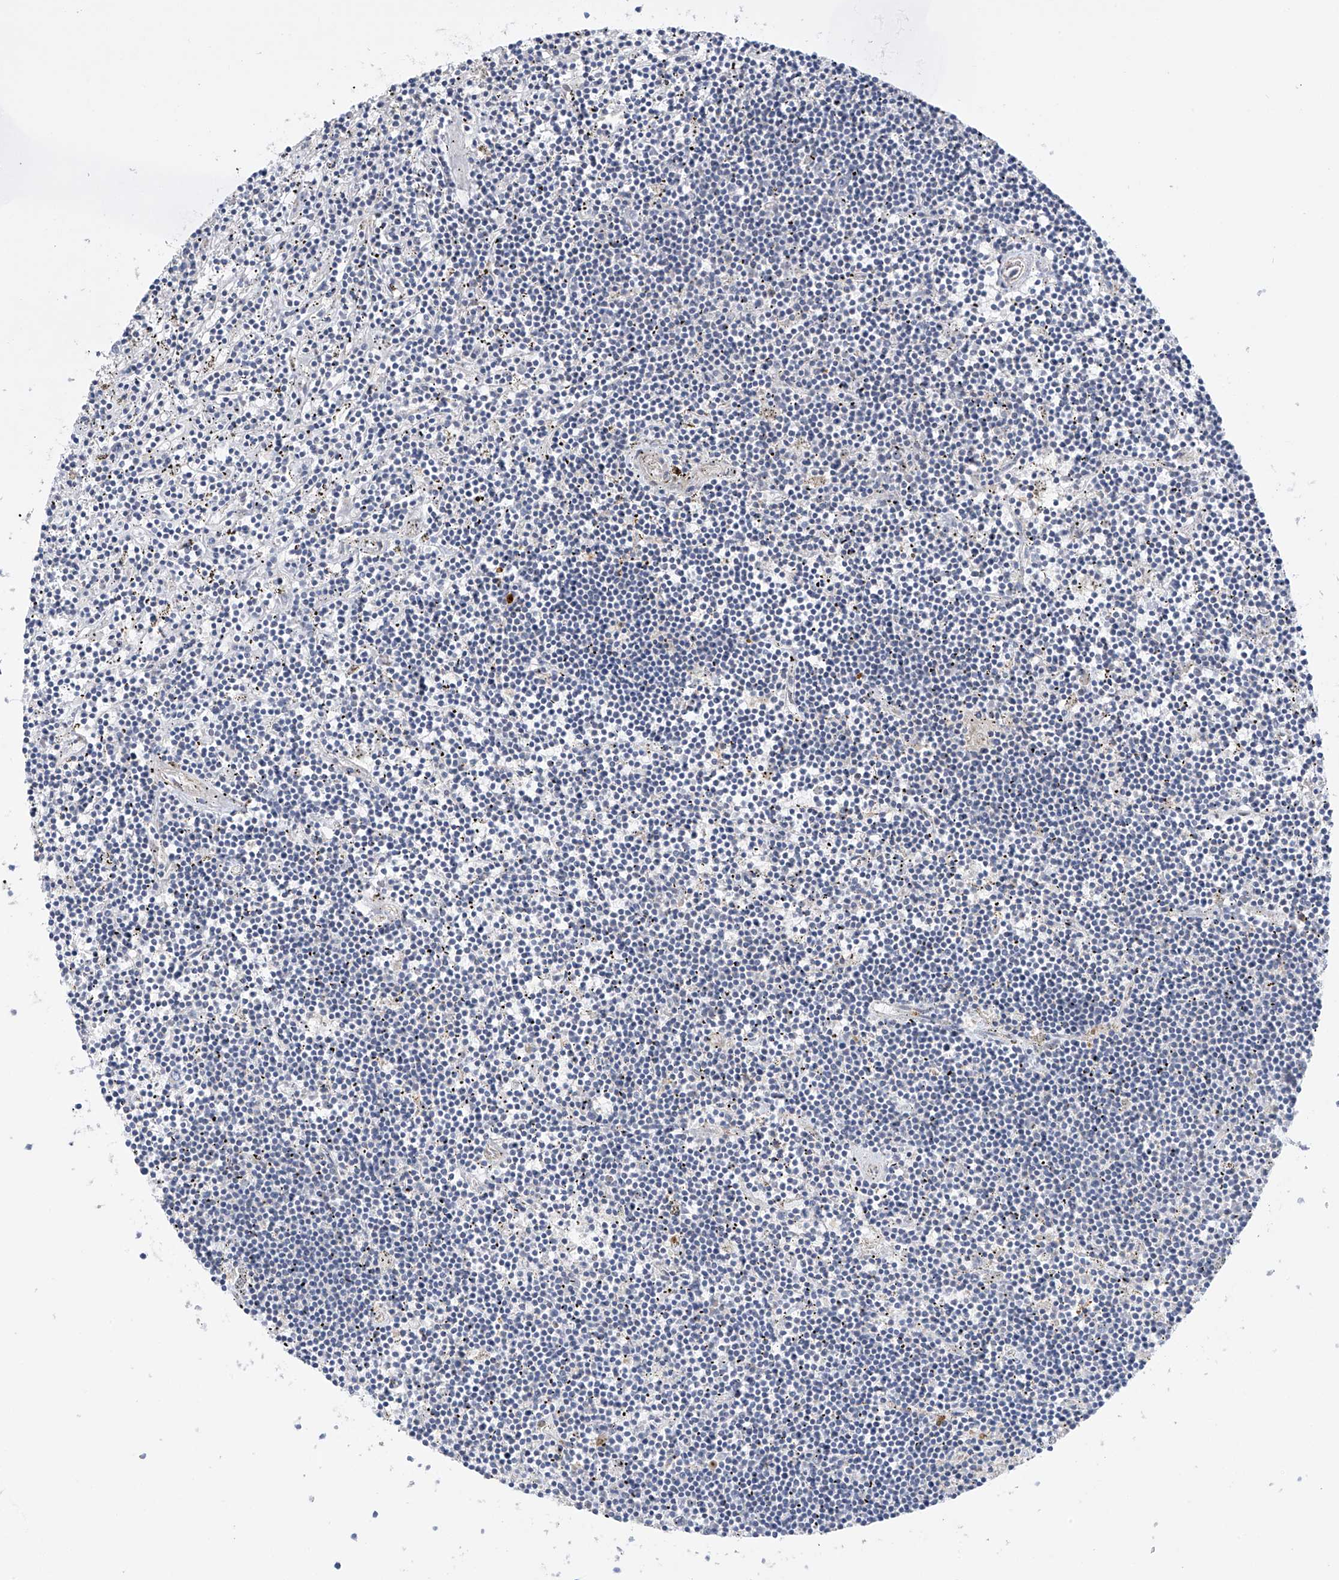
{"staining": {"intensity": "negative", "quantity": "none", "location": "none"}, "tissue": "lymphoma", "cell_type": "Tumor cells", "image_type": "cancer", "snomed": [{"axis": "morphology", "description": "Malignant lymphoma, non-Hodgkin's type, Low grade"}, {"axis": "topography", "description": "Spleen"}], "caption": "Immunohistochemical staining of human lymphoma displays no significant expression in tumor cells.", "gene": "ZNF641", "patient": {"sex": "male", "age": 76}}